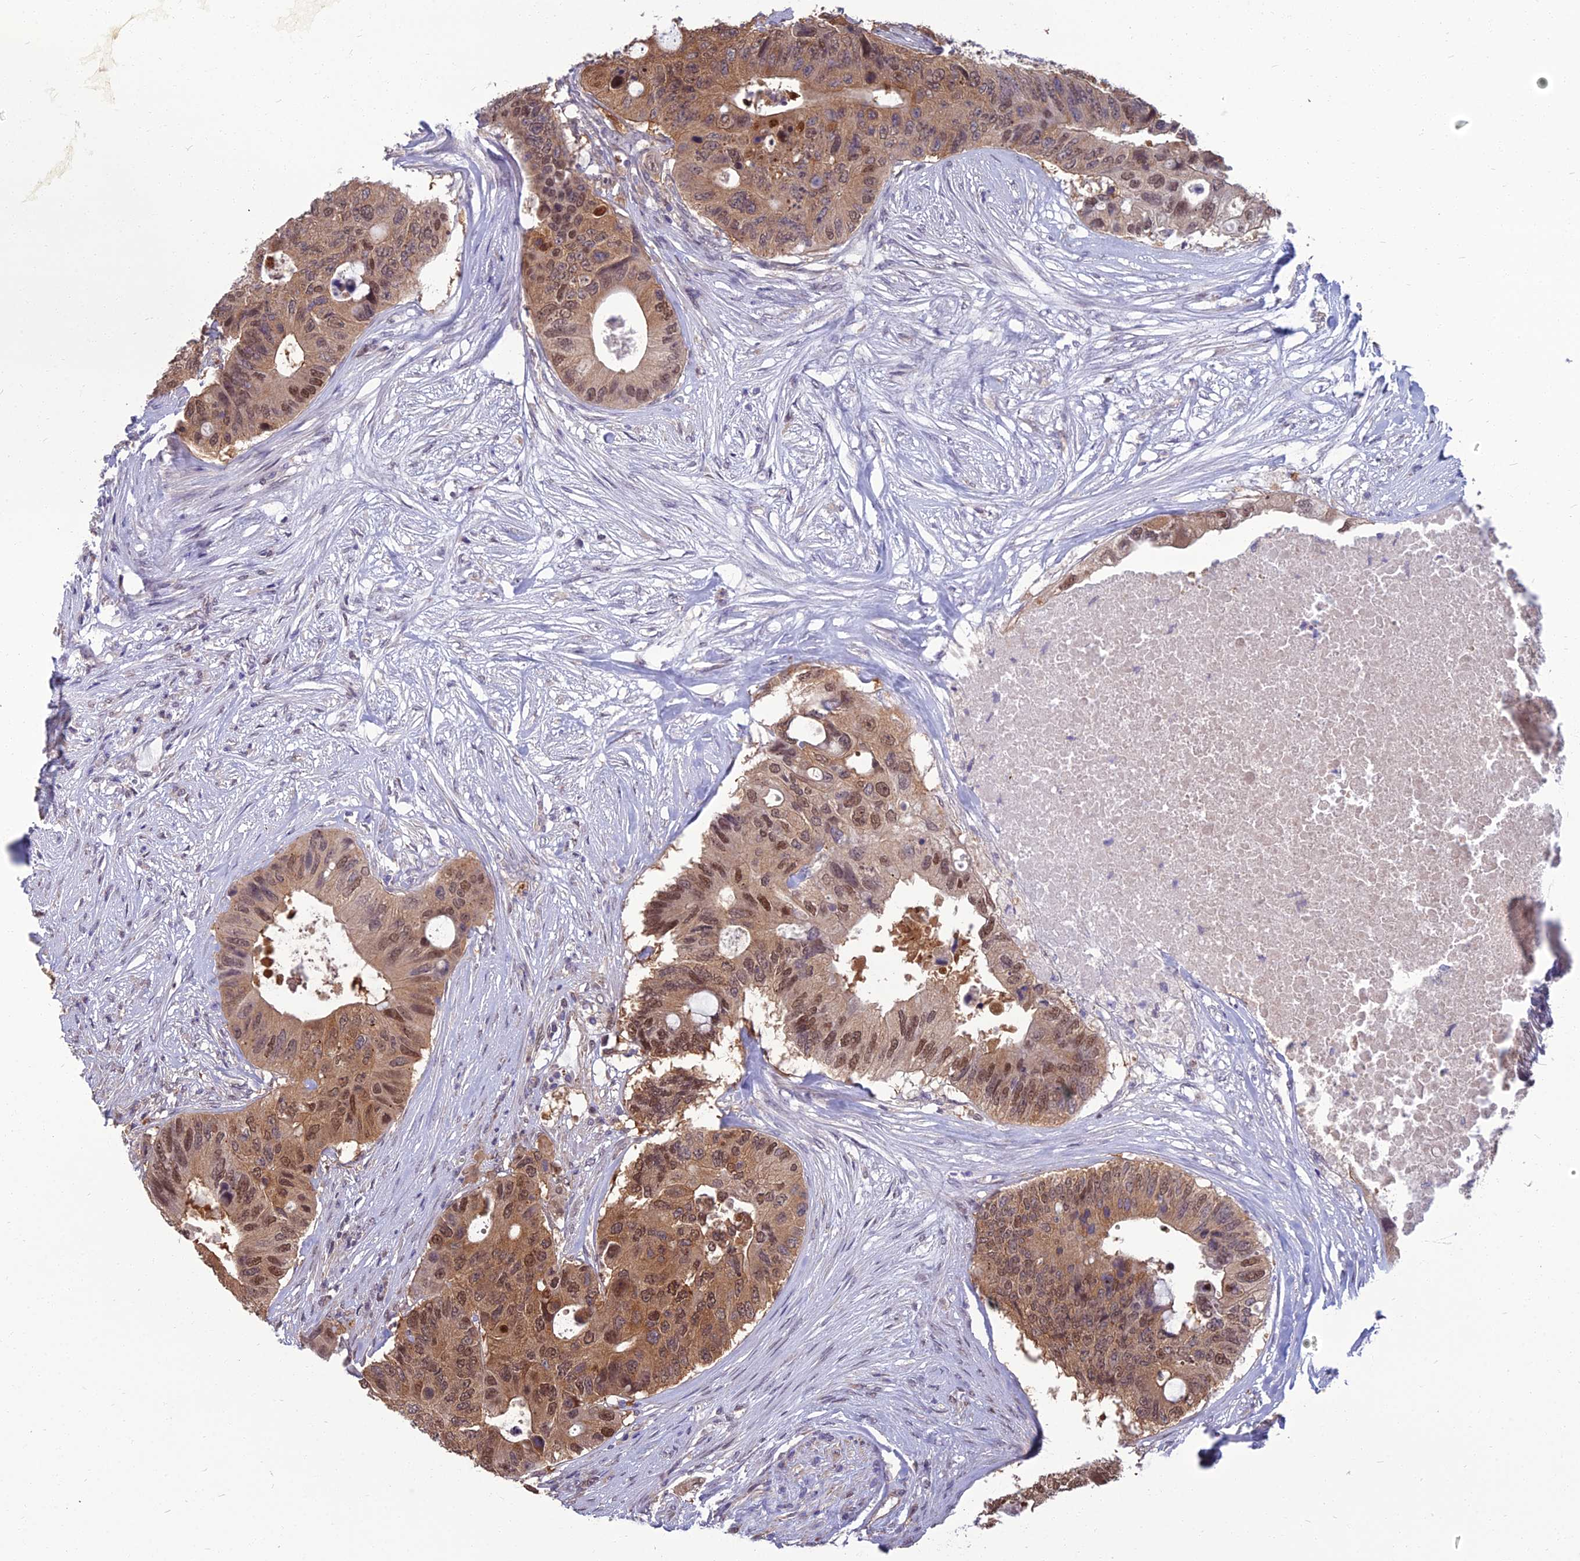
{"staining": {"intensity": "moderate", "quantity": ">75%", "location": "cytoplasmic/membranous,nuclear"}, "tissue": "colorectal cancer", "cell_type": "Tumor cells", "image_type": "cancer", "snomed": [{"axis": "morphology", "description": "Adenocarcinoma, NOS"}, {"axis": "topography", "description": "Colon"}], "caption": "Immunohistochemical staining of adenocarcinoma (colorectal) exhibits moderate cytoplasmic/membranous and nuclear protein staining in about >75% of tumor cells.", "gene": "NR4A3", "patient": {"sex": "male", "age": 71}}